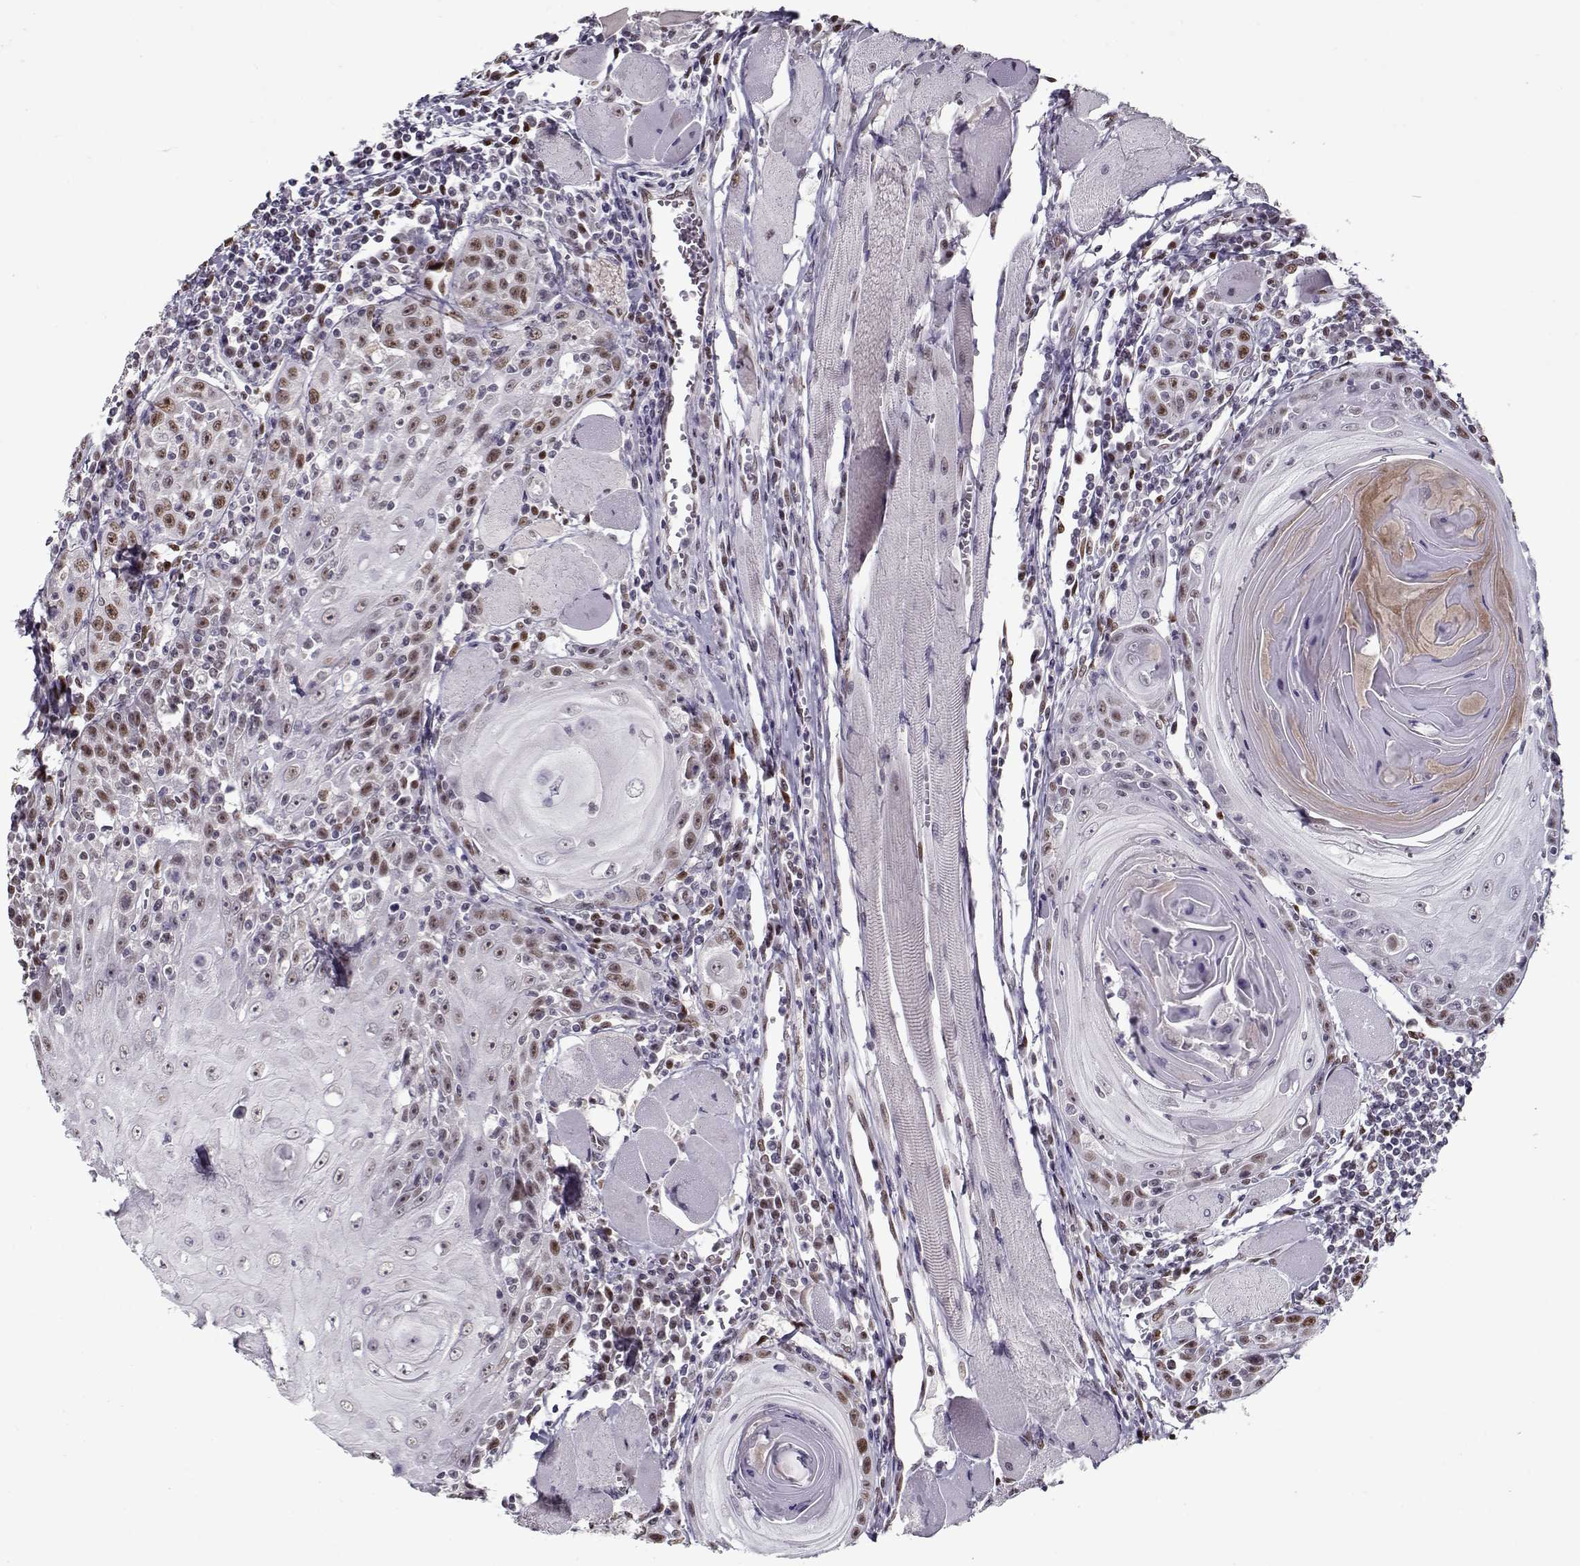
{"staining": {"intensity": "moderate", "quantity": "25%-75%", "location": "nuclear"}, "tissue": "head and neck cancer", "cell_type": "Tumor cells", "image_type": "cancer", "snomed": [{"axis": "morphology", "description": "Normal tissue, NOS"}, {"axis": "morphology", "description": "Squamous cell carcinoma, NOS"}, {"axis": "topography", "description": "Oral tissue"}, {"axis": "topography", "description": "Head-Neck"}], "caption": "Head and neck squamous cell carcinoma stained for a protein (brown) shows moderate nuclear positive staining in about 25%-75% of tumor cells.", "gene": "PRMT8", "patient": {"sex": "male", "age": 52}}